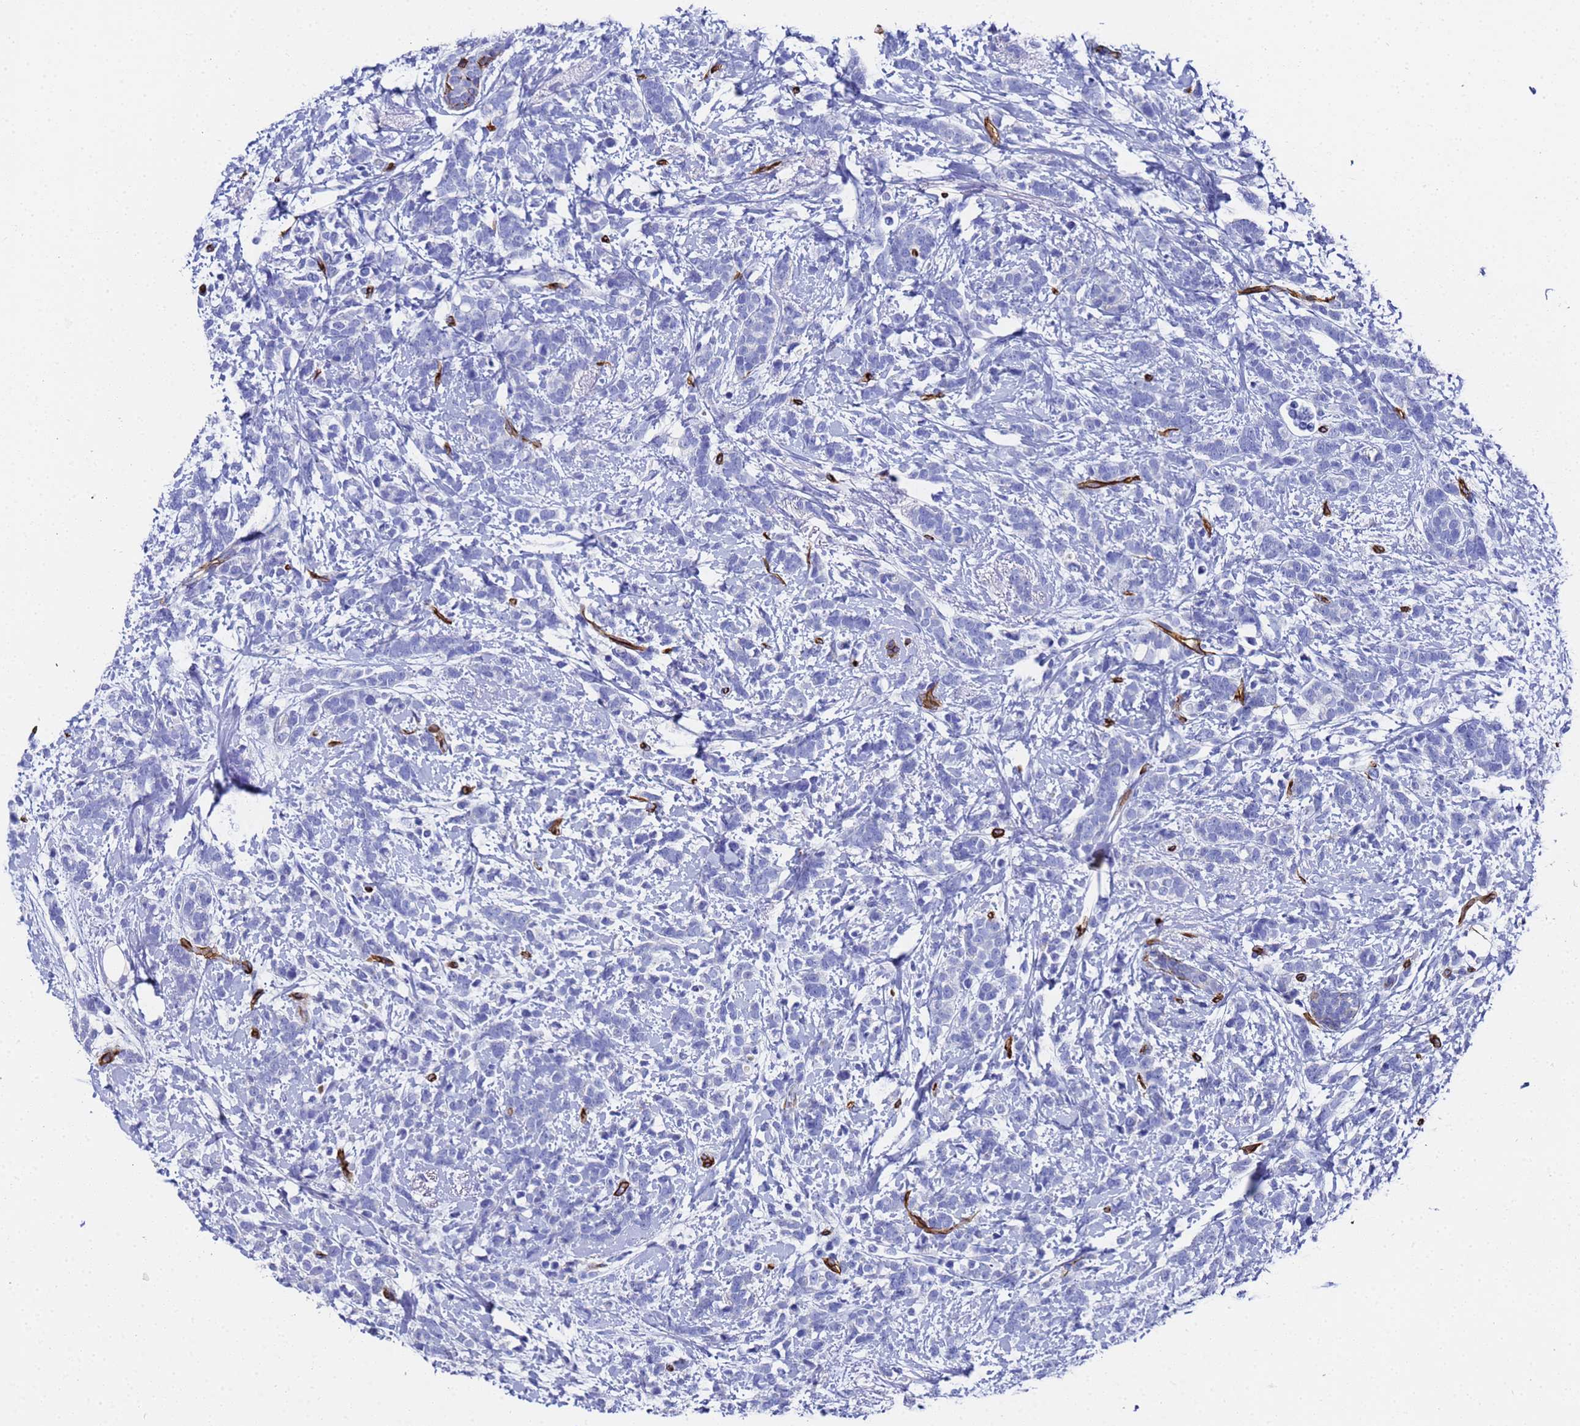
{"staining": {"intensity": "negative", "quantity": "none", "location": "none"}, "tissue": "breast cancer", "cell_type": "Tumor cells", "image_type": "cancer", "snomed": [{"axis": "morphology", "description": "Lobular carcinoma"}, {"axis": "topography", "description": "Breast"}], "caption": "A photomicrograph of human lobular carcinoma (breast) is negative for staining in tumor cells.", "gene": "ADIPOQ", "patient": {"sex": "female", "age": 58}}